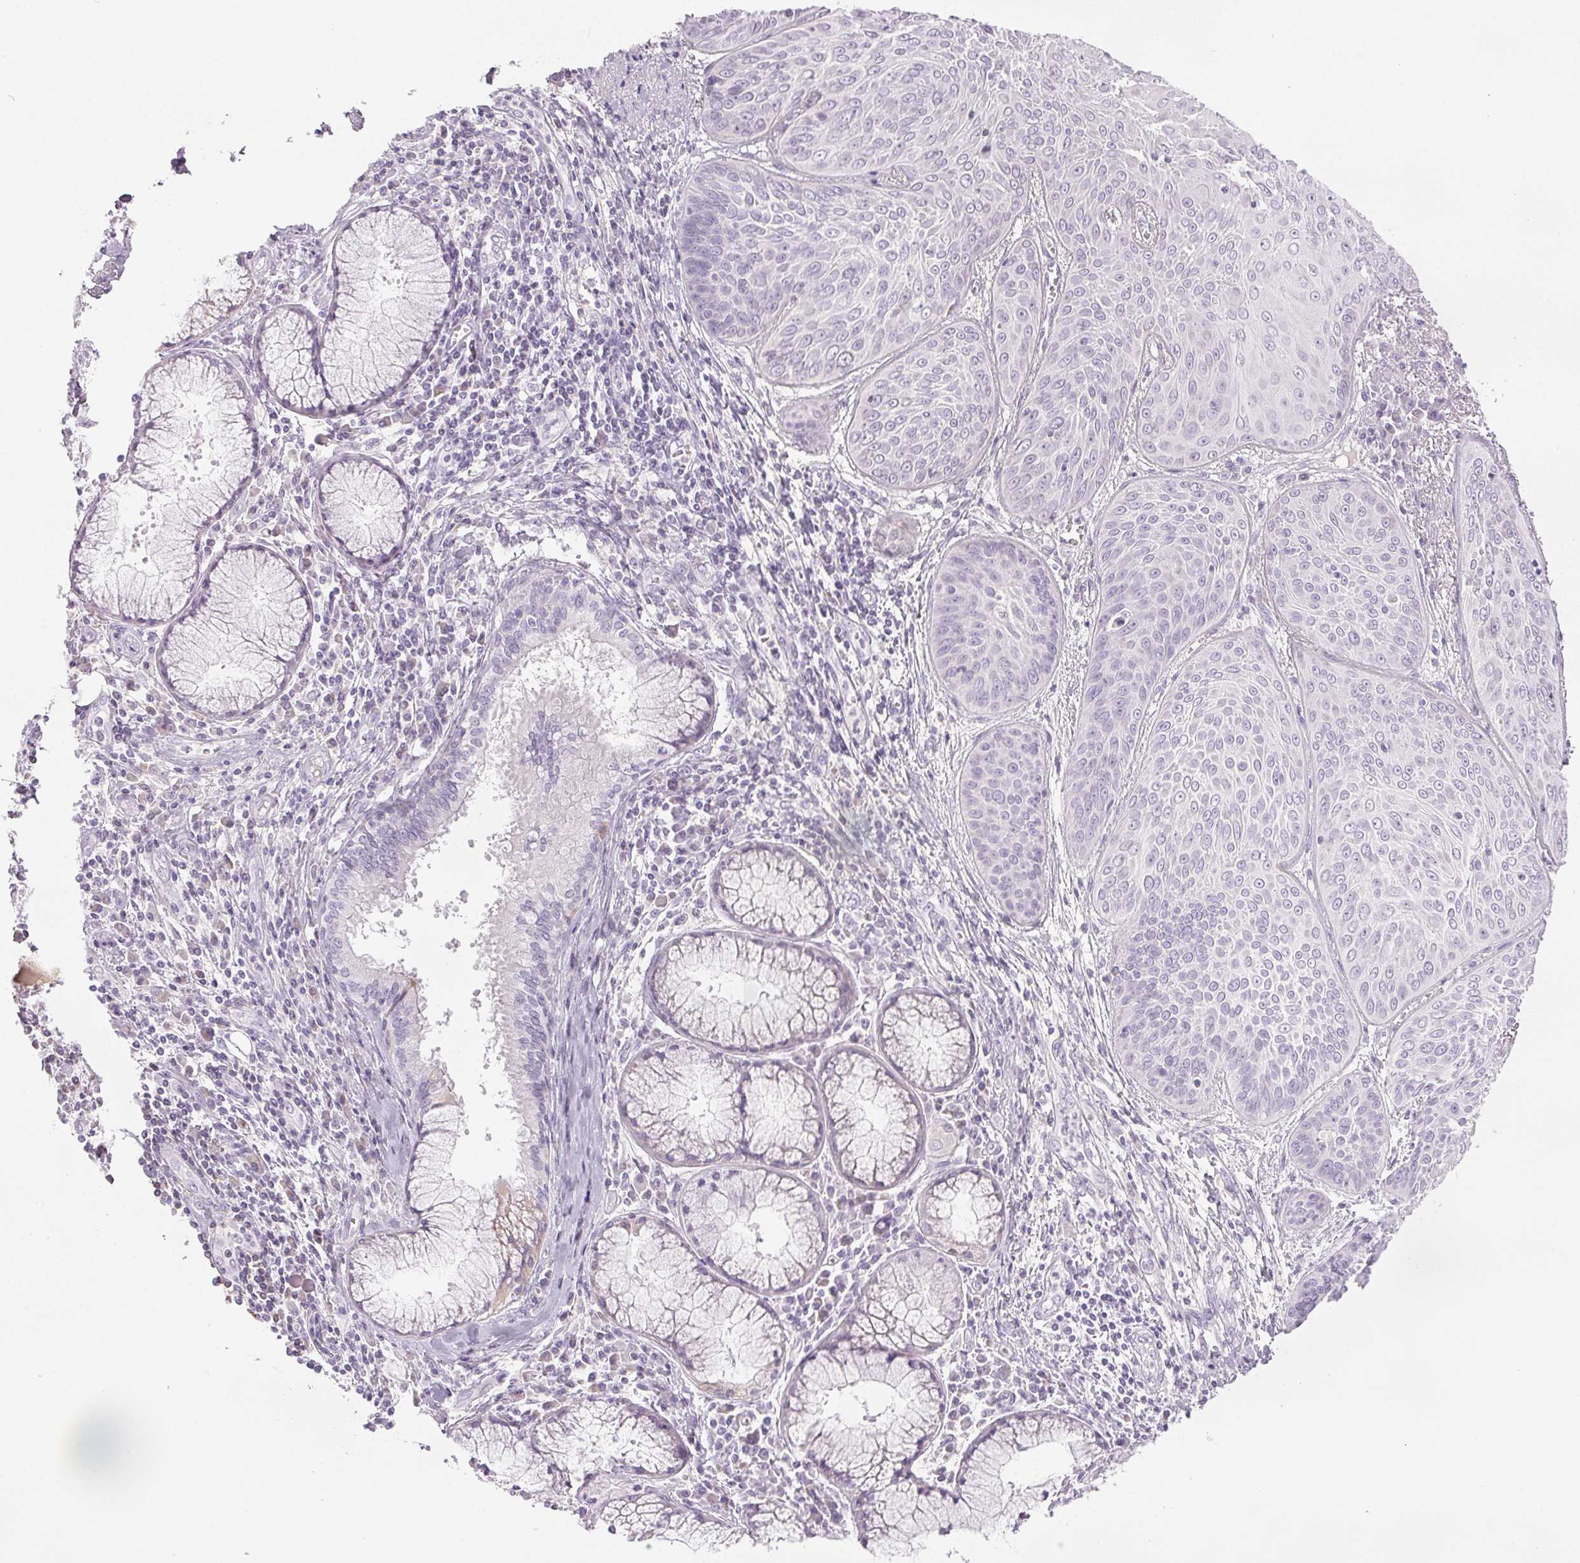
{"staining": {"intensity": "negative", "quantity": "none", "location": "none"}, "tissue": "lung cancer", "cell_type": "Tumor cells", "image_type": "cancer", "snomed": [{"axis": "morphology", "description": "Squamous cell carcinoma, NOS"}, {"axis": "topography", "description": "Lung"}], "caption": "High power microscopy histopathology image of an immunohistochemistry (IHC) histopathology image of lung cancer (squamous cell carcinoma), revealing no significant expression in tumor cells.", "gene": "COL7A1", "patient": {"sex": "male", "age": 74}}